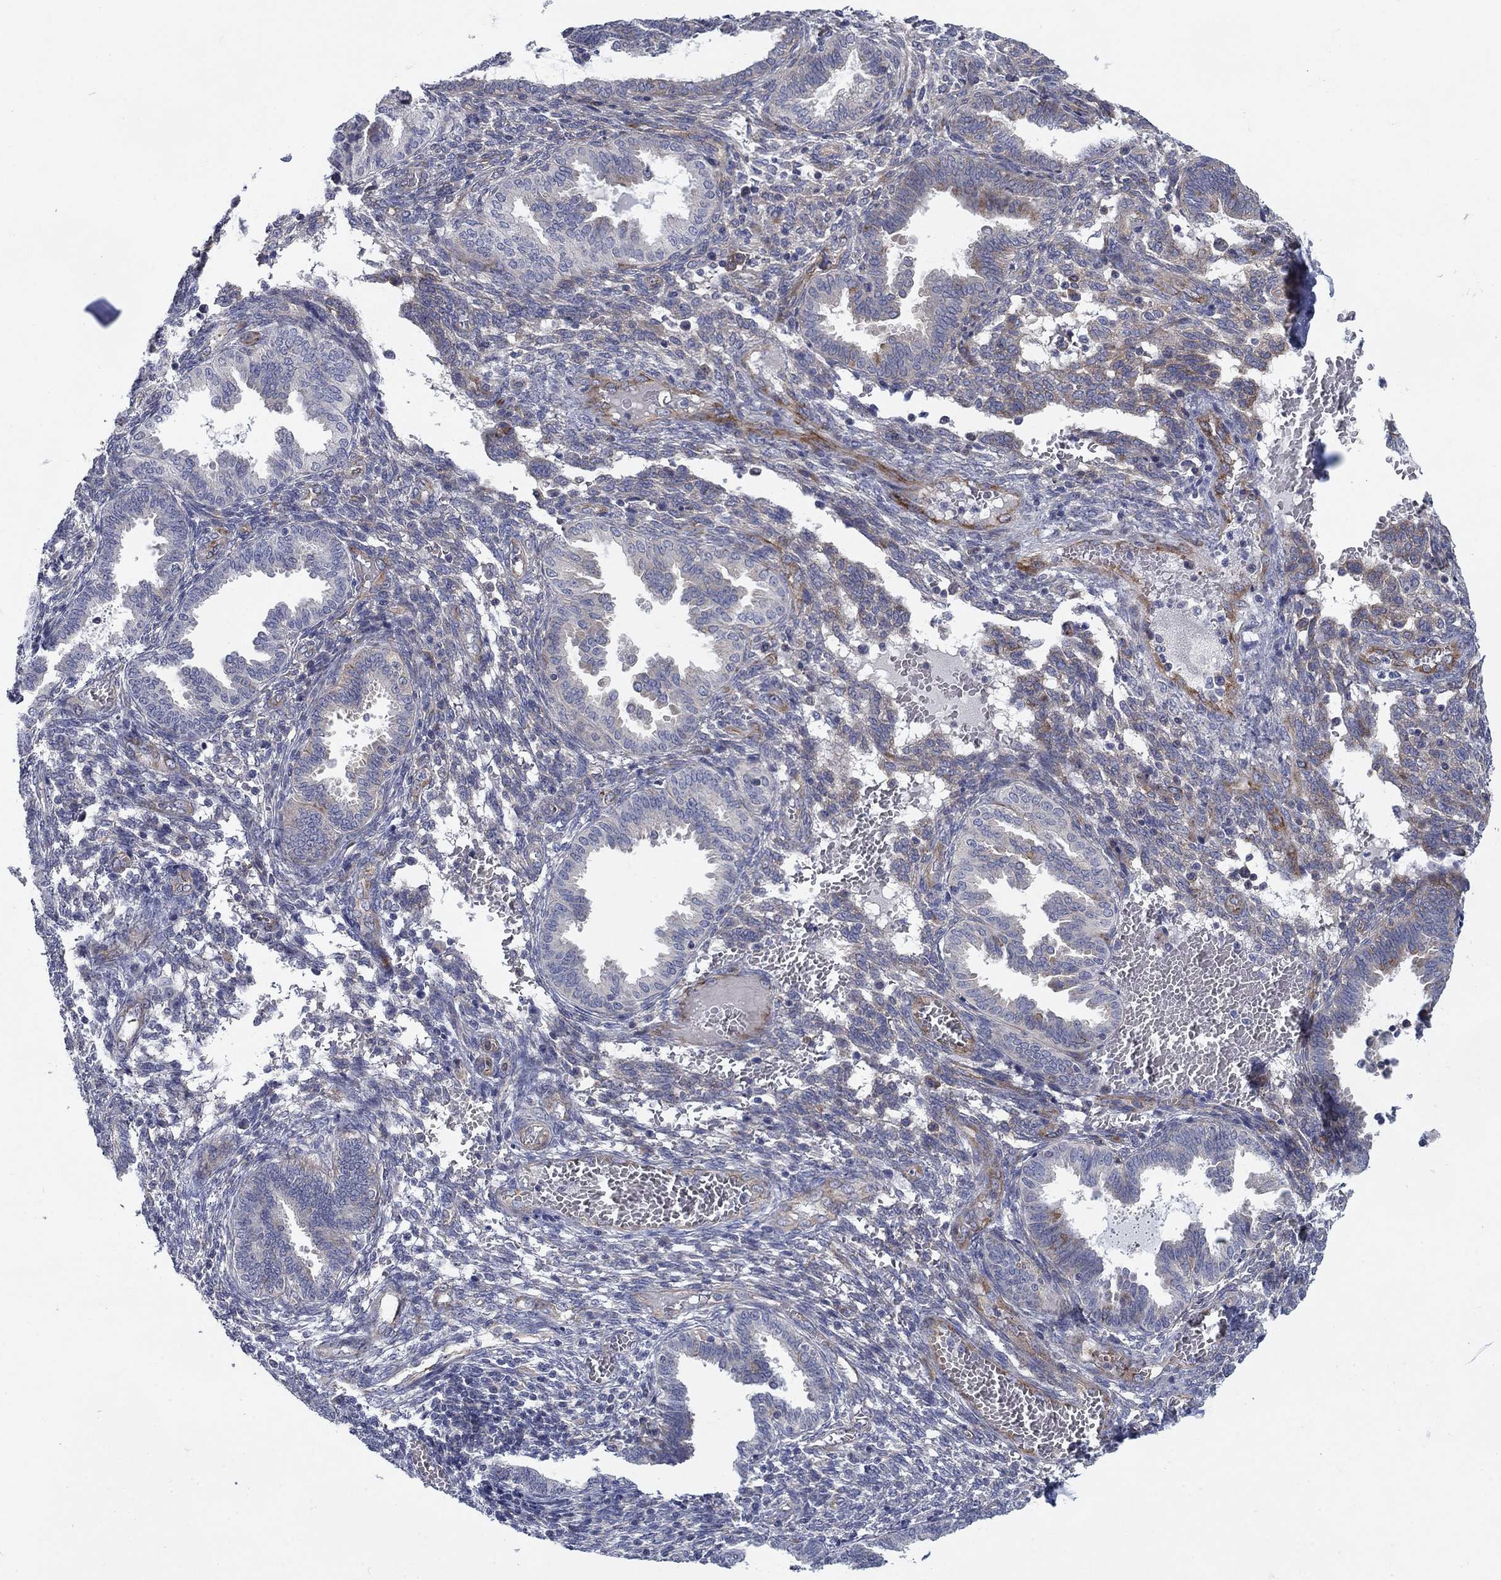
{"staining": {"intensity": "moderate", "quantity": "<25%", "location": "cytoplasmic/membranous"}, "tissue": "endometrium", "cell_type": "Cells in endometrial stroma", "image_type": "normal", "snomed": [{"axis": "morphology", "description": "Normal tissue, NOS"}, {"axis": "topography", "description": "Endometrium"}], "caption": "High-magnification brightfield microscopy of benign endometrium stained with DAB (brown) and counterstained with hematoxylin (blue). cells in endometrial stroma exhibit moderate cytoplasmic/membranous positivity is present in approximately<25% of cells.", "gene": "FXR1", "patient": {"sex": "female", "age": 42}}